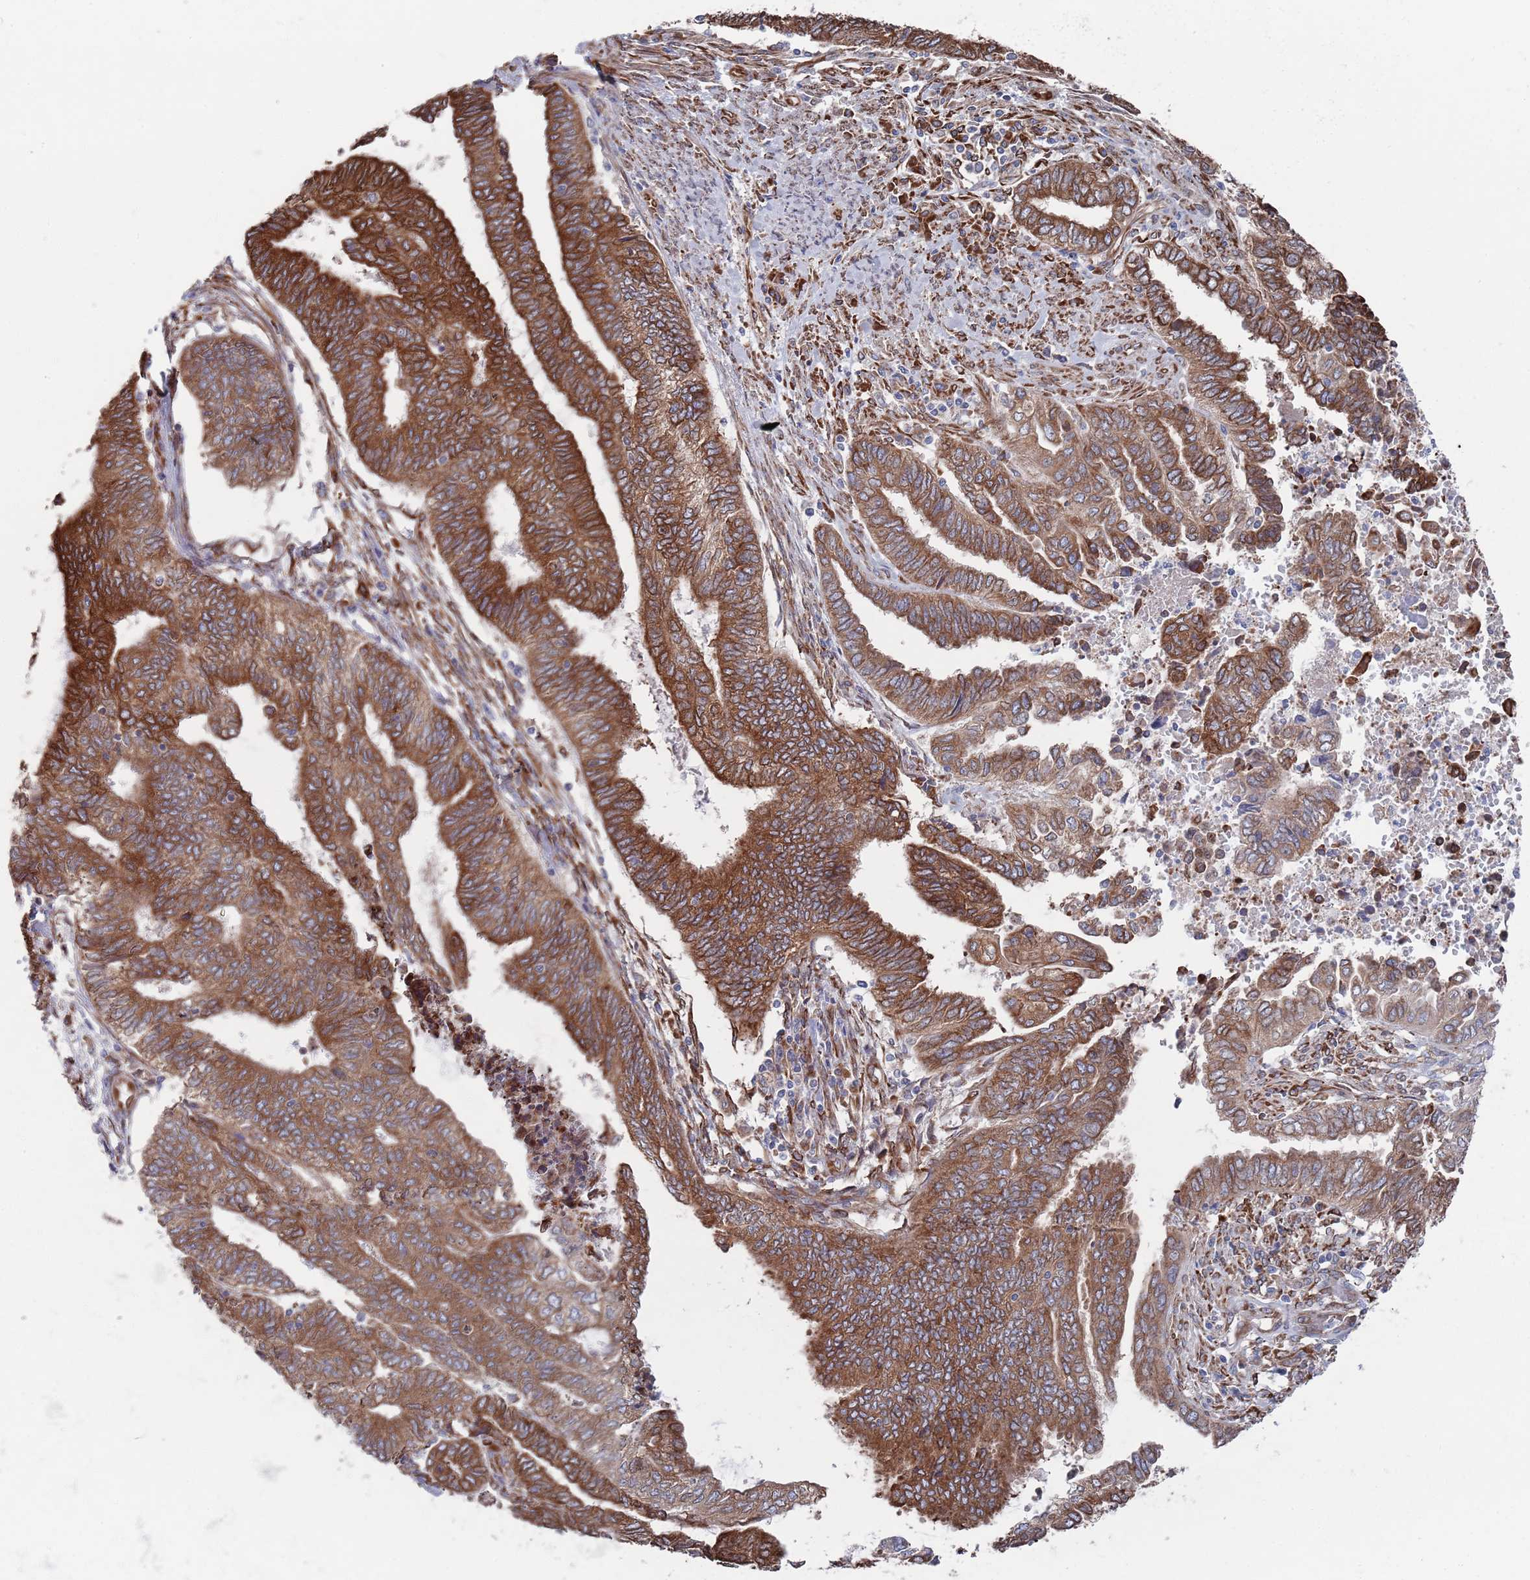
{"staining": {"intensity": "strong", "quantity": ">75%", "location": "cytoplasmic/membranous"}, "tissue": "endometrial cancer", "cell_type": "Tumor cells", "image_type": "cancer", "snomed": [{"axis": "morphology", "description": "Adenocarcinoma, NOS"}, {"axis": "topography", "description": "Uterus"}, {"axis": "topography", "description": "Endometrium"}], "caption": "This is an image of IHC staining of endometrial cancer (adenocarcinoma), which shows strong expression in the cytoplasmic/membranous of tumor cells.", "gene": "CCDC106", "patient": {"sex": "female", "age": 70}}